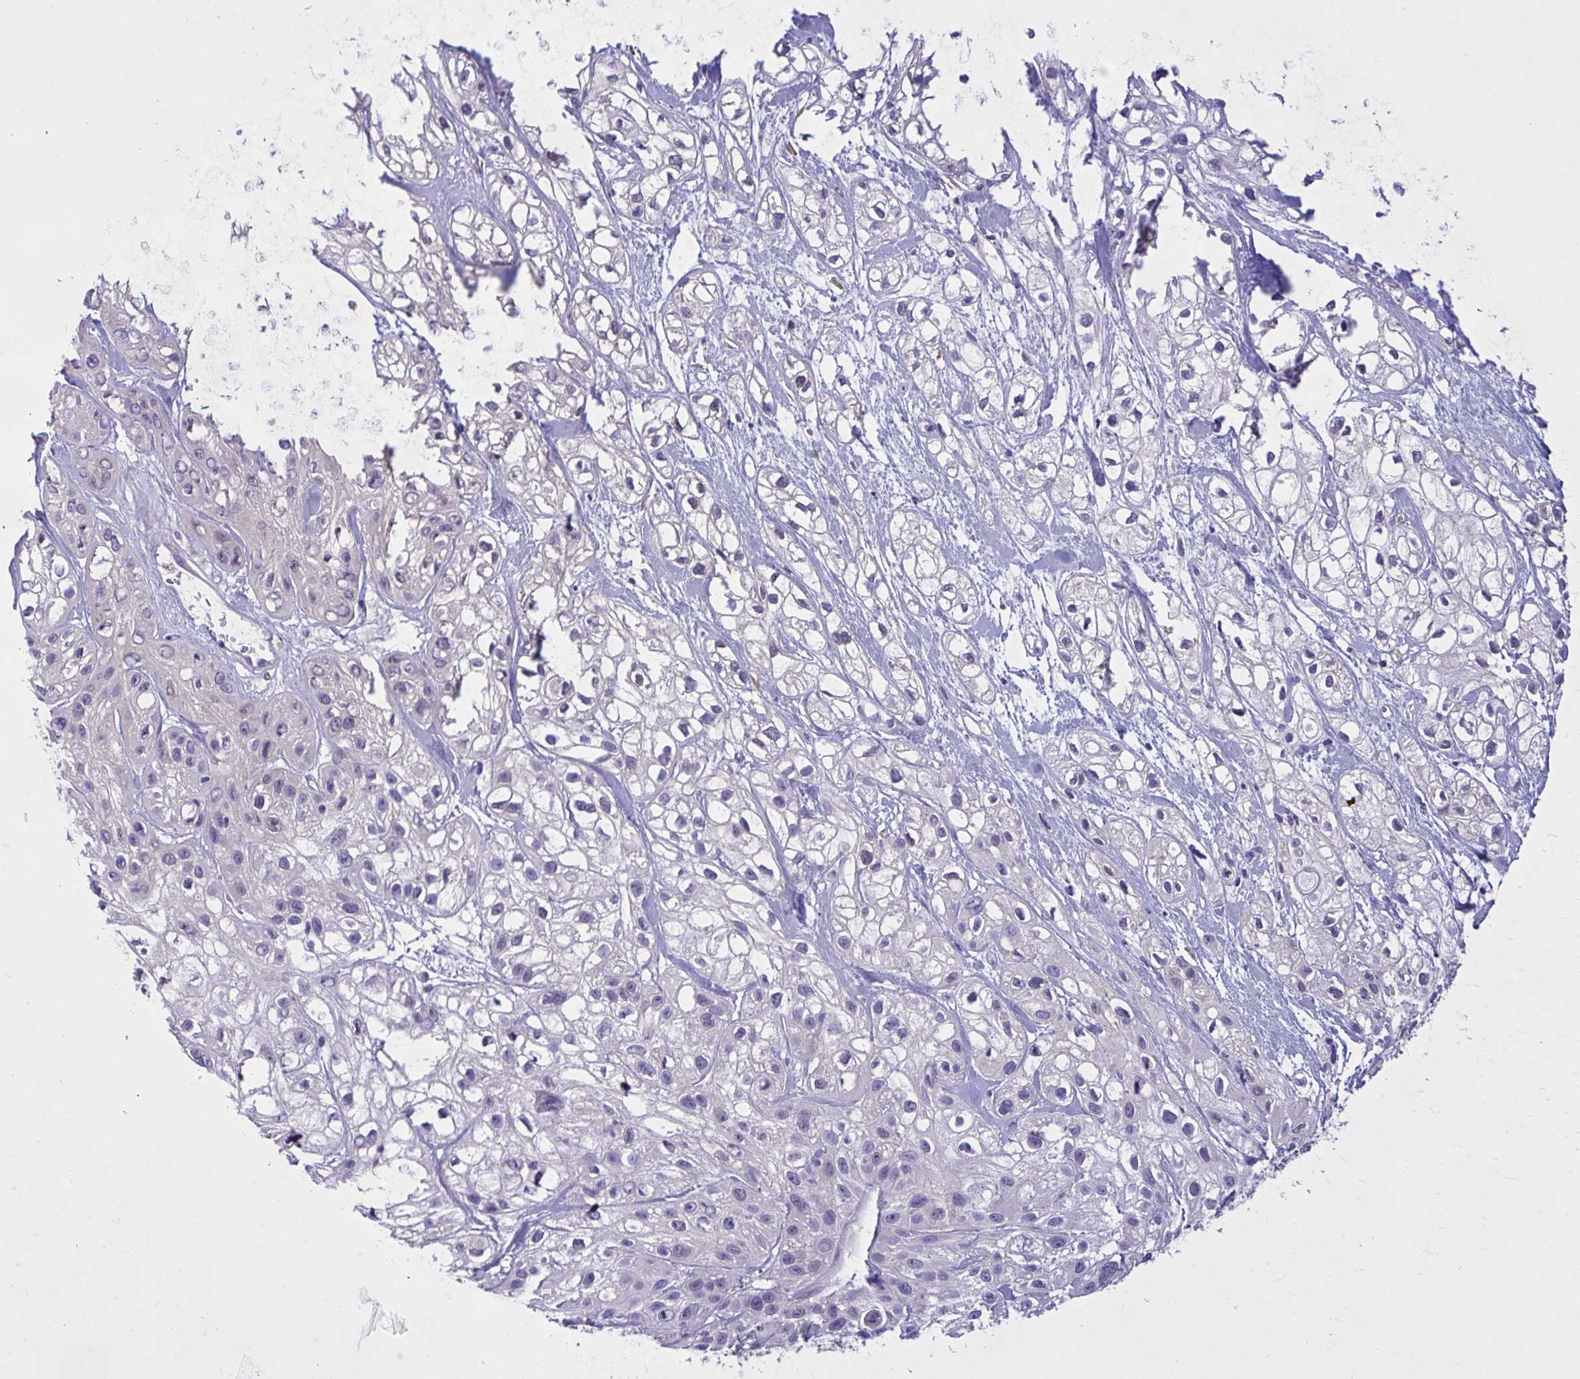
{"staining": {"intensity": "negative", "quantity": "none", "location": "none"}, "tissue": "skin cancer", "cell_type": "Tumor cells", "image_type": "cancer", "snomed": [{"axis": "morphology", "description": "Squamous cell carcinoma, NOS"}, {"axis": "topography", "description": "Skin"}], "caption": "IHC histopathology image of human skin squamous cell carcinoma stained for a protein (brown), which reveals no staining in tumor cells.", "gene": "NNMT", "patient": {"sex": "male", "age": 82}}